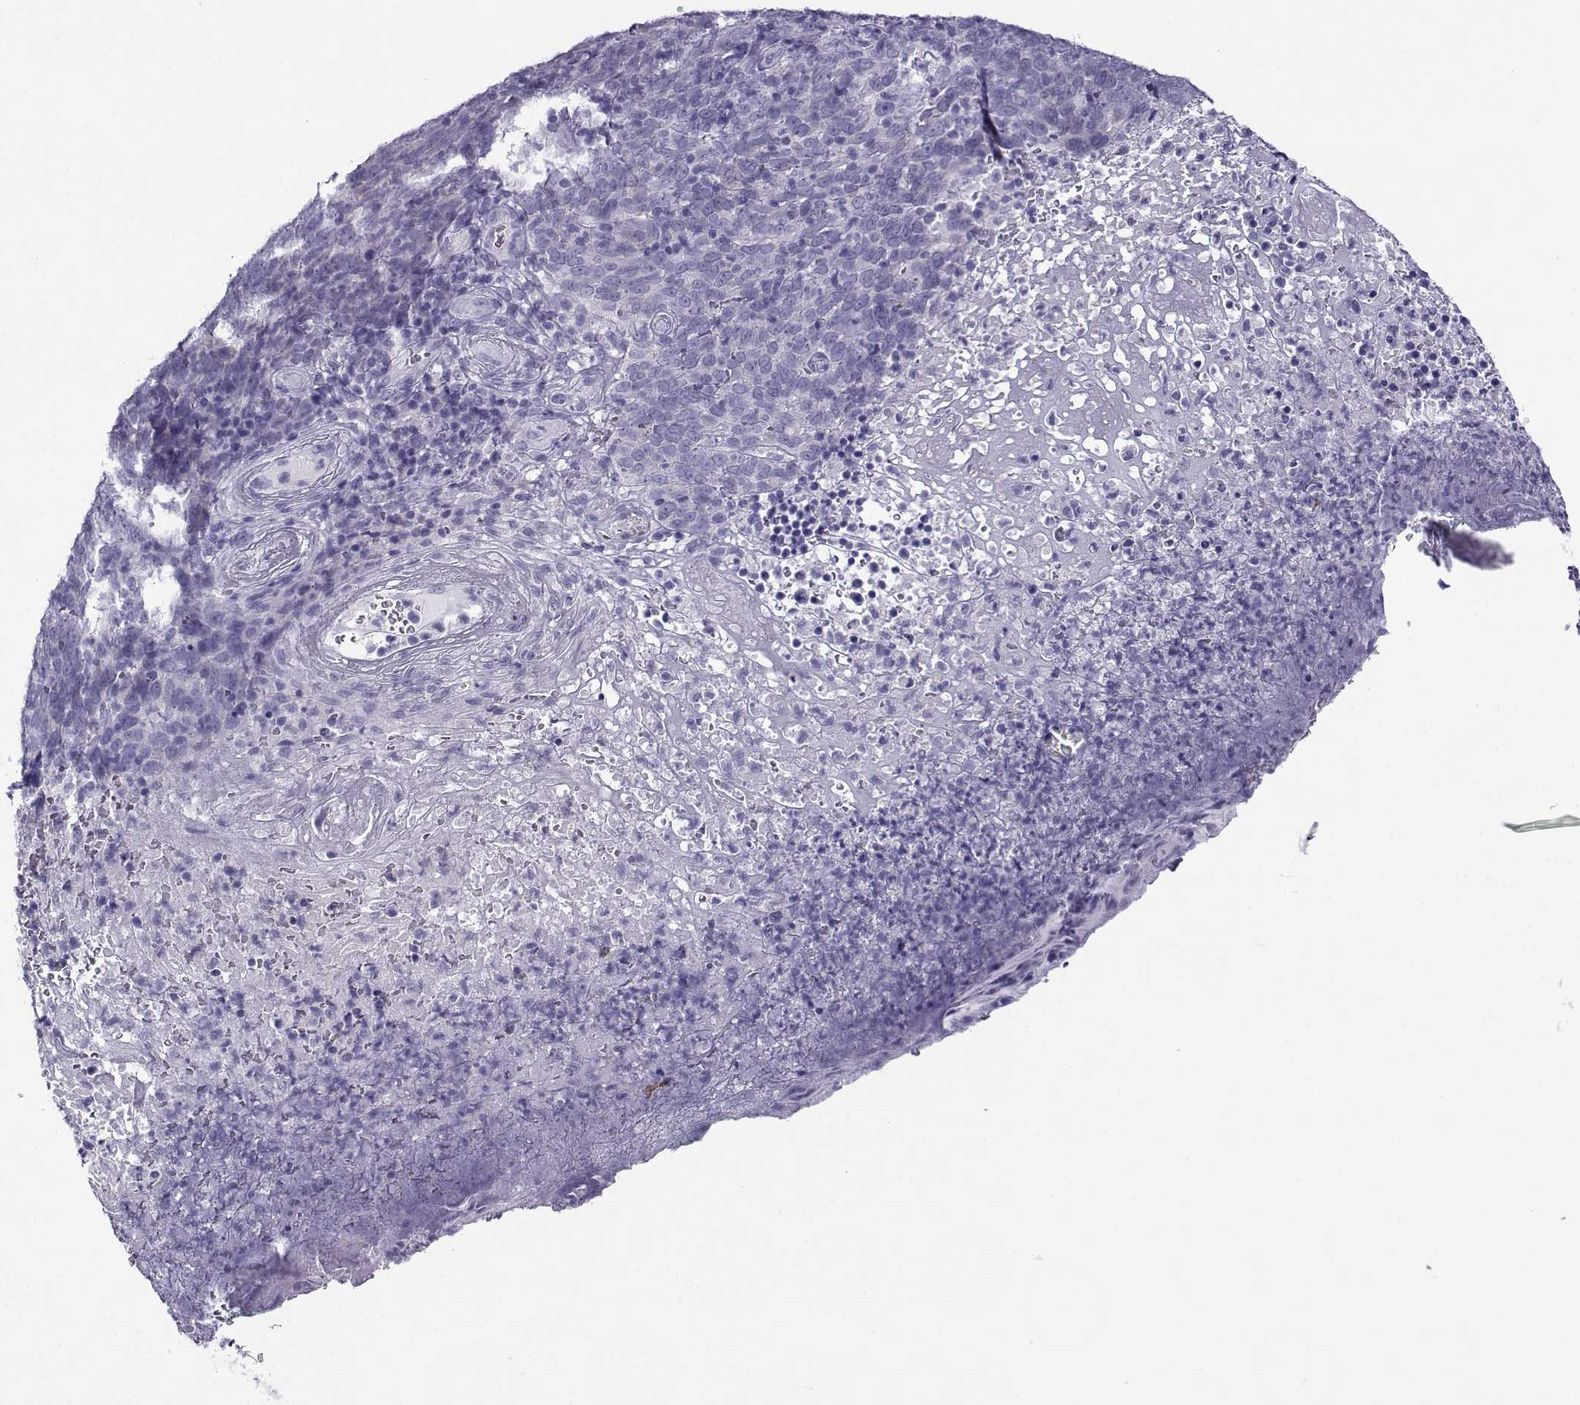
{"staining": {"intensity": "negative", "quantity": "none", "location": "none"}, "tissue": "skin cancer", "cell_type": "Tumor cells", "image_type": "cancer", "snomed": [{"axis": "morphology", "description": "Squamous cell carcinoma, NOS"}, {"axis": "topography", "description": "Skin"}, {"axis": "topography", "description": "Anal"}], "caption": "Tumor cells are negative for brown protein staining in skin cancer (squamous cell carcinoma).", "gene": "CRYBB1", "patient": {"sex": "female", "age": 51}}